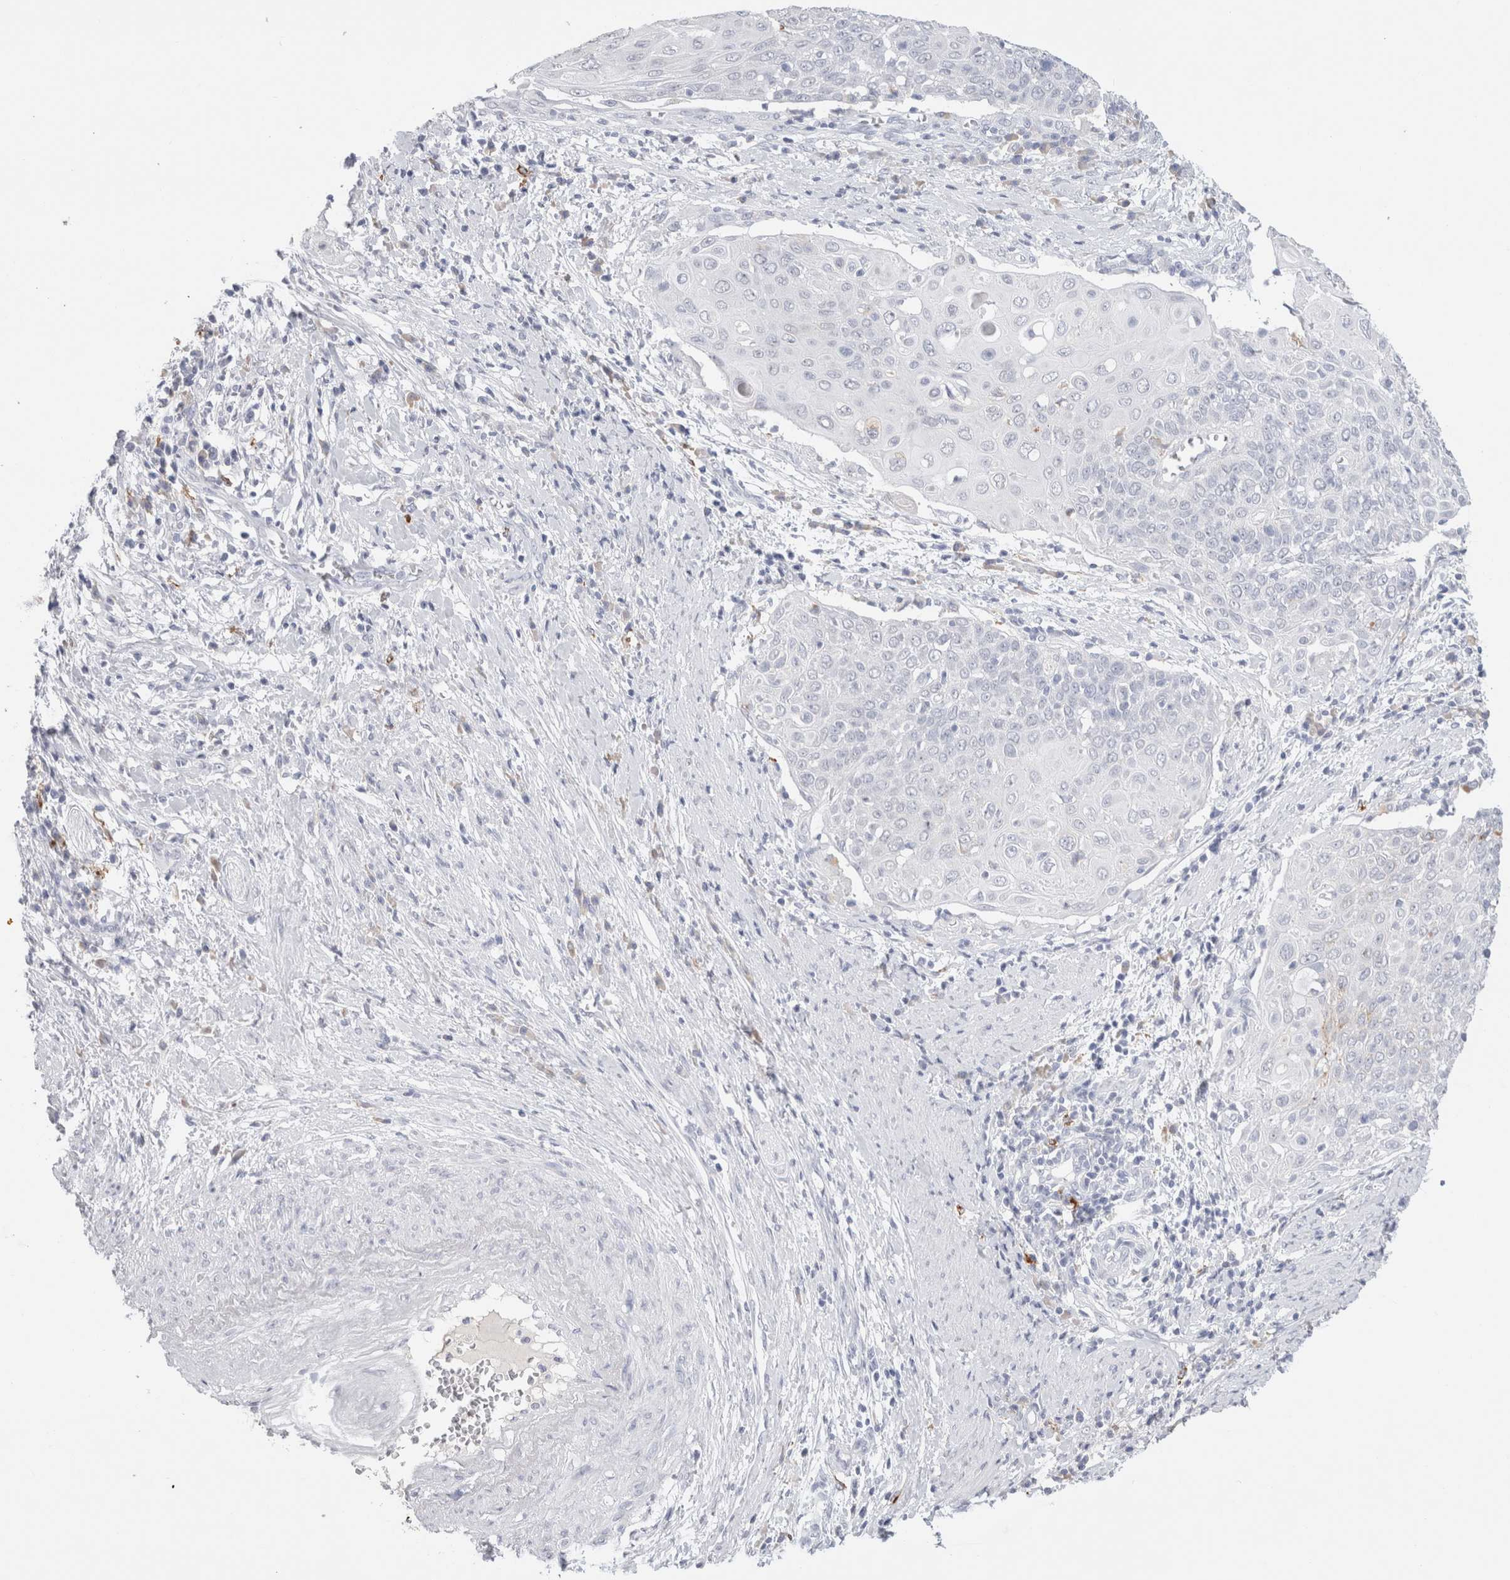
{"staining": {"intensity": "negative", "quantity": "none", "location": "none"}, "tissue": "cervical cancer", "cell_type": "Tumor cells", "image_type": "cancer", "snomed": [{"axis": "morphology", "description": "Squamous cell carcinoma, NOS"}, {"axis": "topography", "description": "Cervix"}], "caption": "Photomicrograph shows no protein positivity in tumor cells of cervical cancer (squamous cell carcinoma) tissue. (Stains: DAB immunohistochemistry with hematoxylin counter stain, Microscopy: brightfield microscopy at high magnification).", "gene": "LAMP3", "patient": {"sex": "female", "age": 39}}